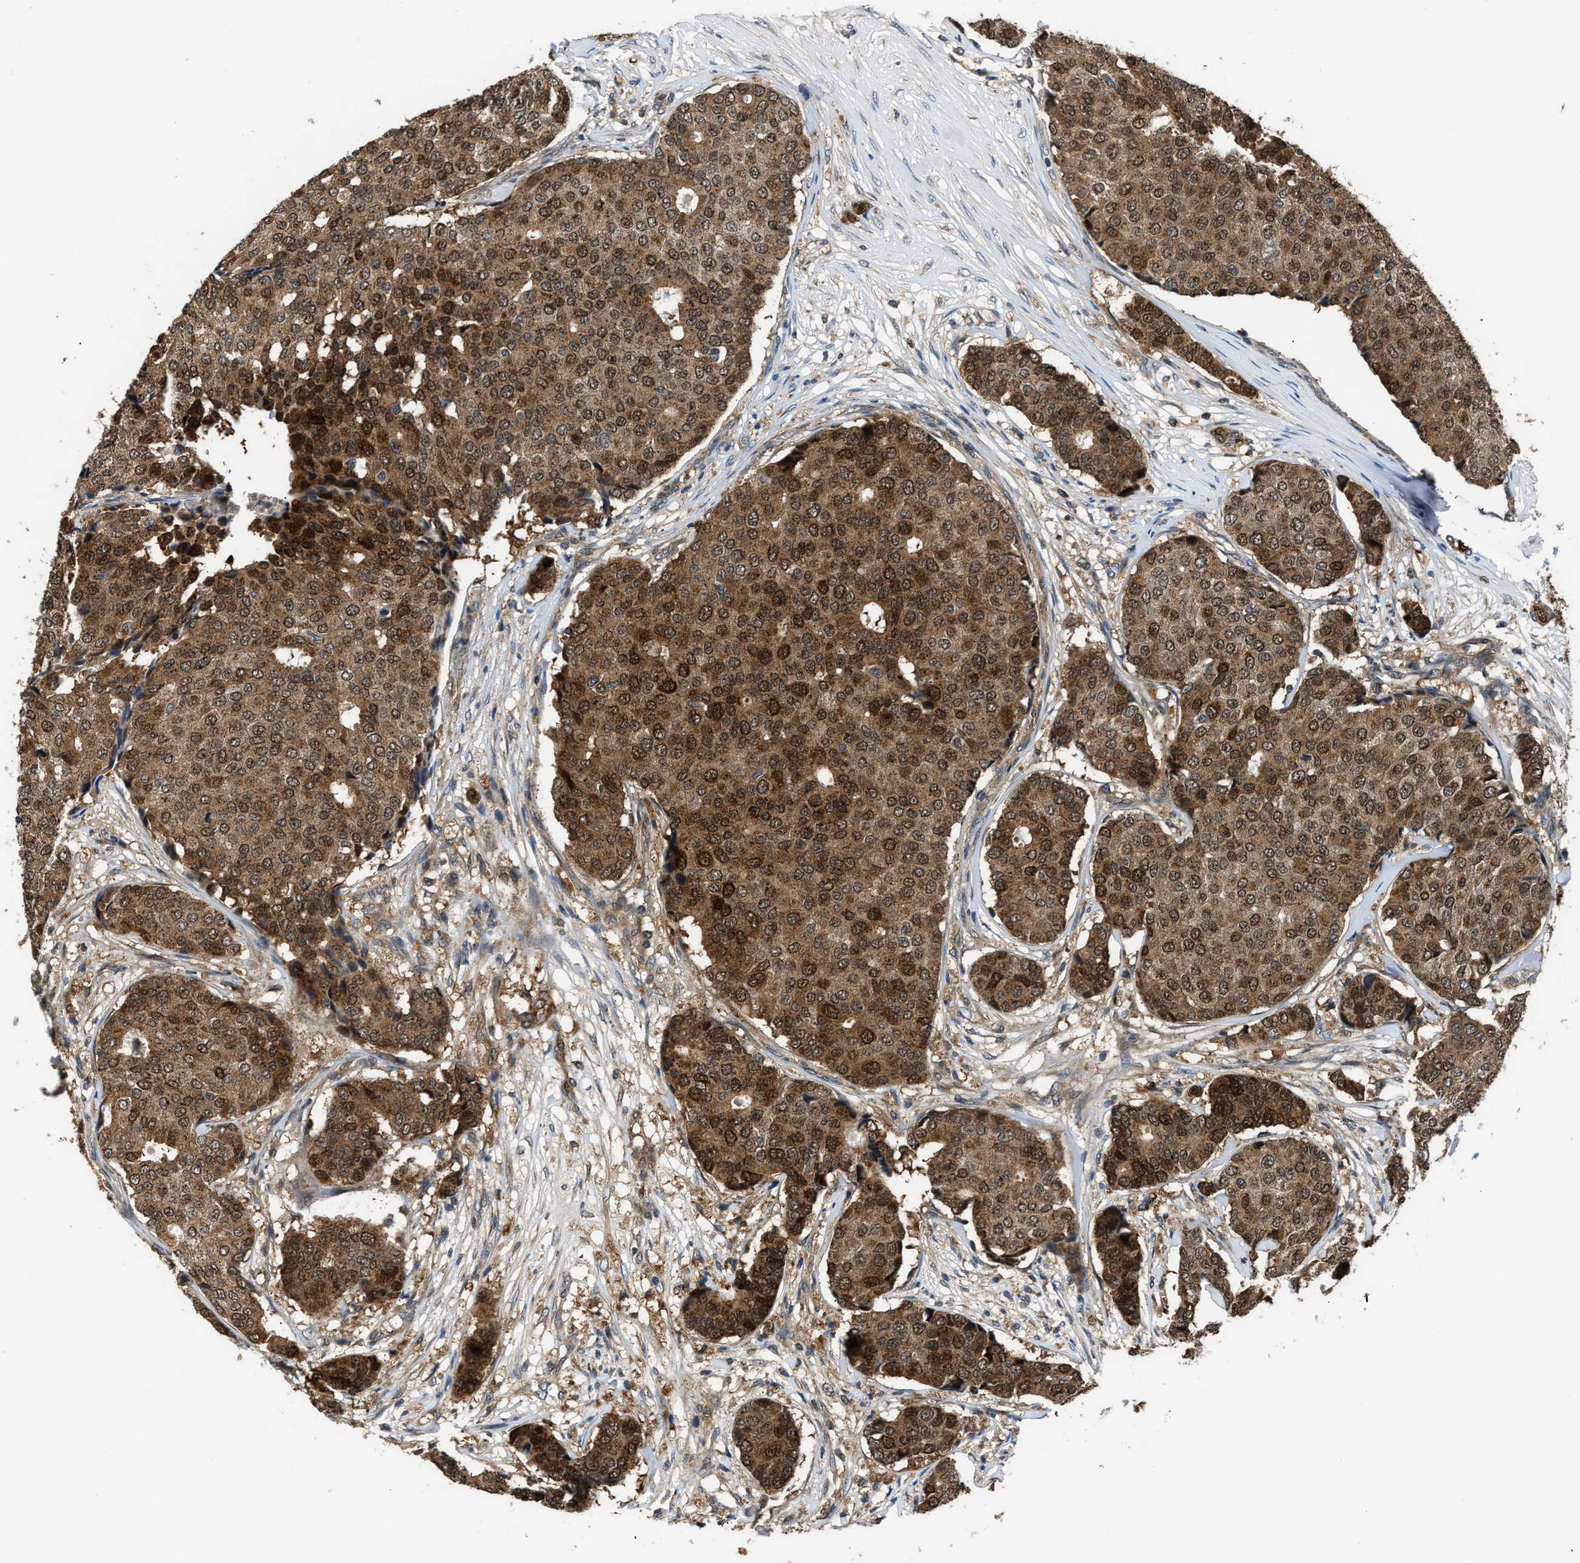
{"staining": {"intensity": "moderate", "quantity": ">75%", "location": "cytoplasmic/membranous"}, "tissue": "breast cancer", "cell_type": "Tumor cells", "image_type": "cancer", "snomed": [{"axis": "morphology", "description": "Duct carcinoma"}, {"axis": "topography", "description": "Breast"}], "caption": "Immunohistochemical staining of human breast intraductal carcinoma exhibits medium levels of moderate cytoplasmic/membranous positivity in about >75% of tumor cells.", "gene": "PPA1", "patient": {"sex": "female", "age": 75}}